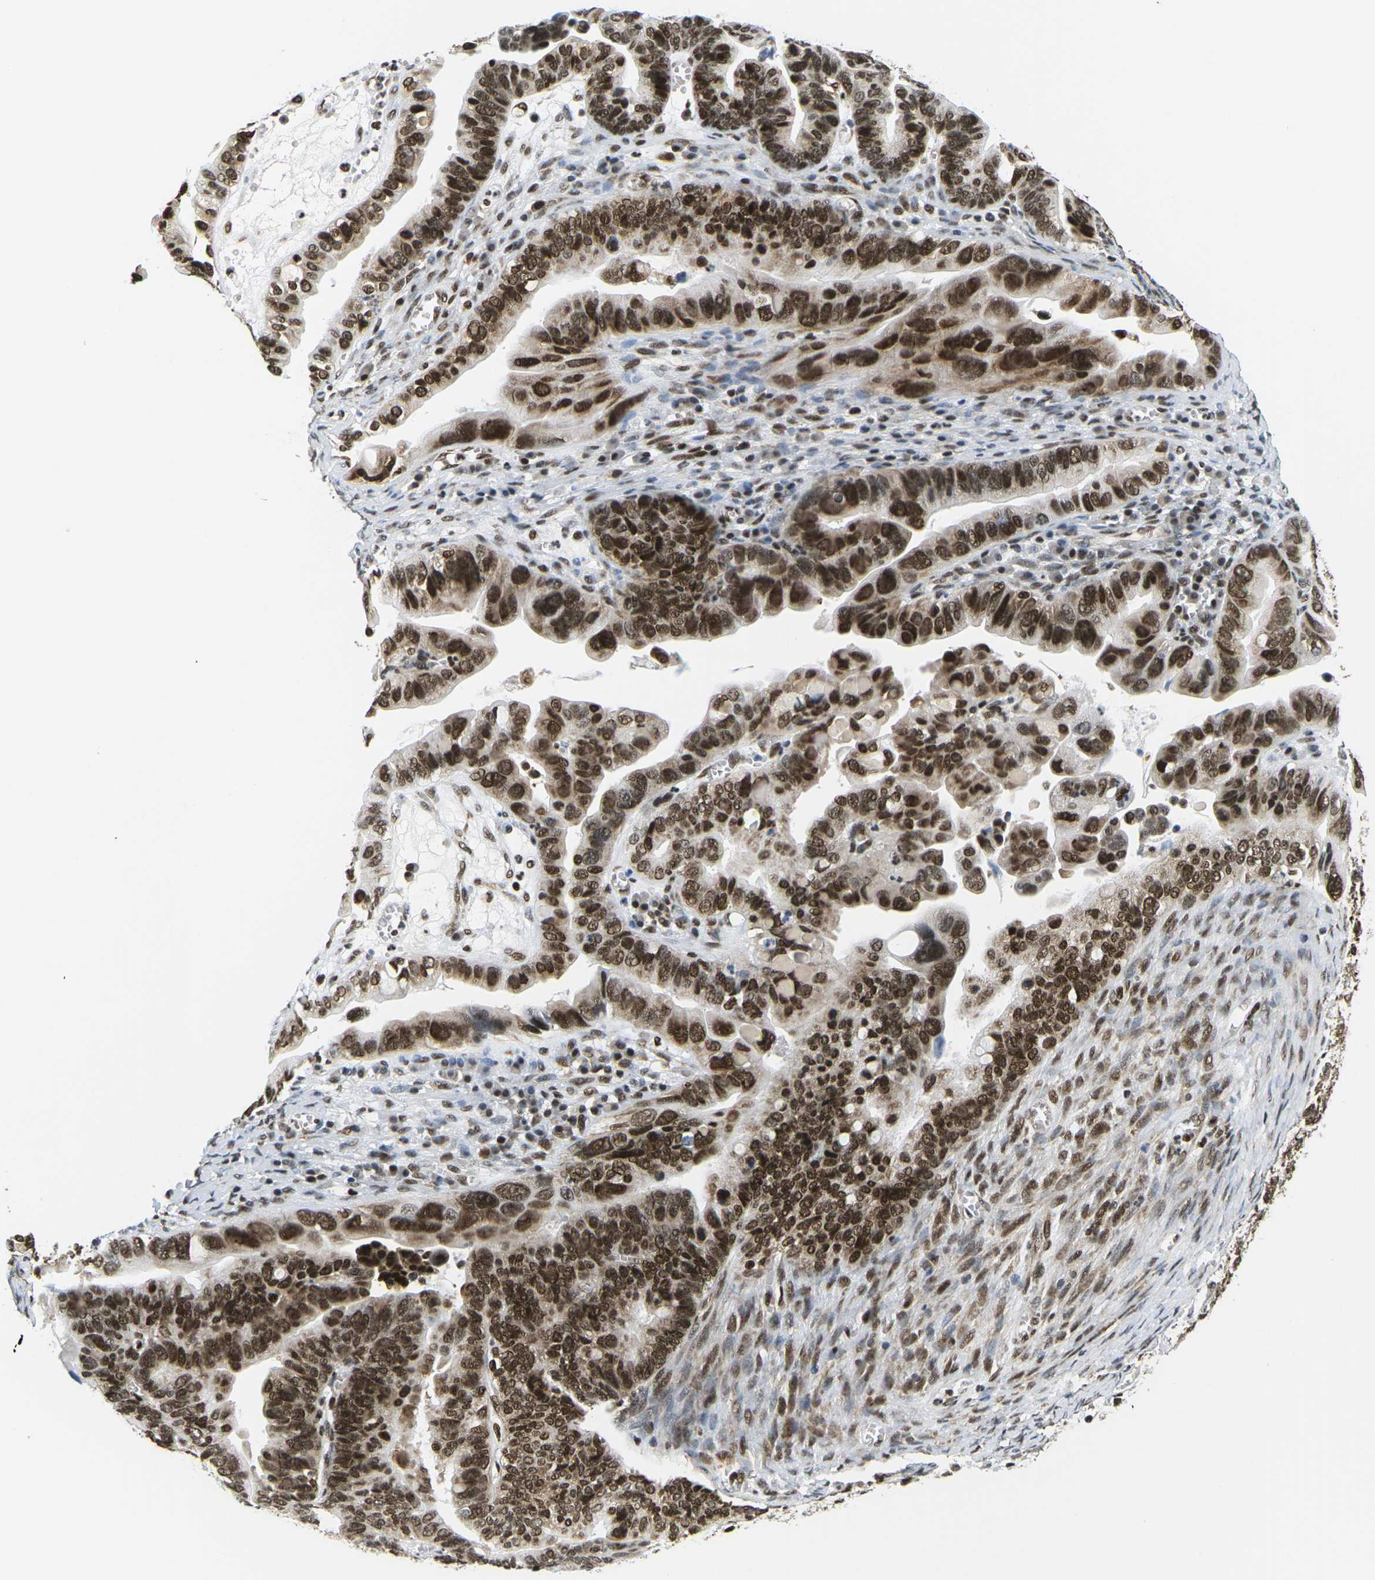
{"staining": {"intensity": "strong", "quantity": ">75%", "location": "cytoplasmic/membranous,nuclear"}, "tissue": "ovarian cancer", "cell_type": "Tumor cells", "image_type": "cancer", "snomed": [{"axis": "morphology", "description": "Cystadenocarcinoma, serous, NOS"}, {"axis": "topography", "description": "Ovary"}], "caption": "Immunohistochemistry of ovarian cancer (serous cystadenocarcinoma) shows high levels of strong cytoplasmic/membranous and nuclear positivity in approximately >75% of tumor cells.", "gene": "CELF1", "patient": {"sex": "female", "age": 56}}